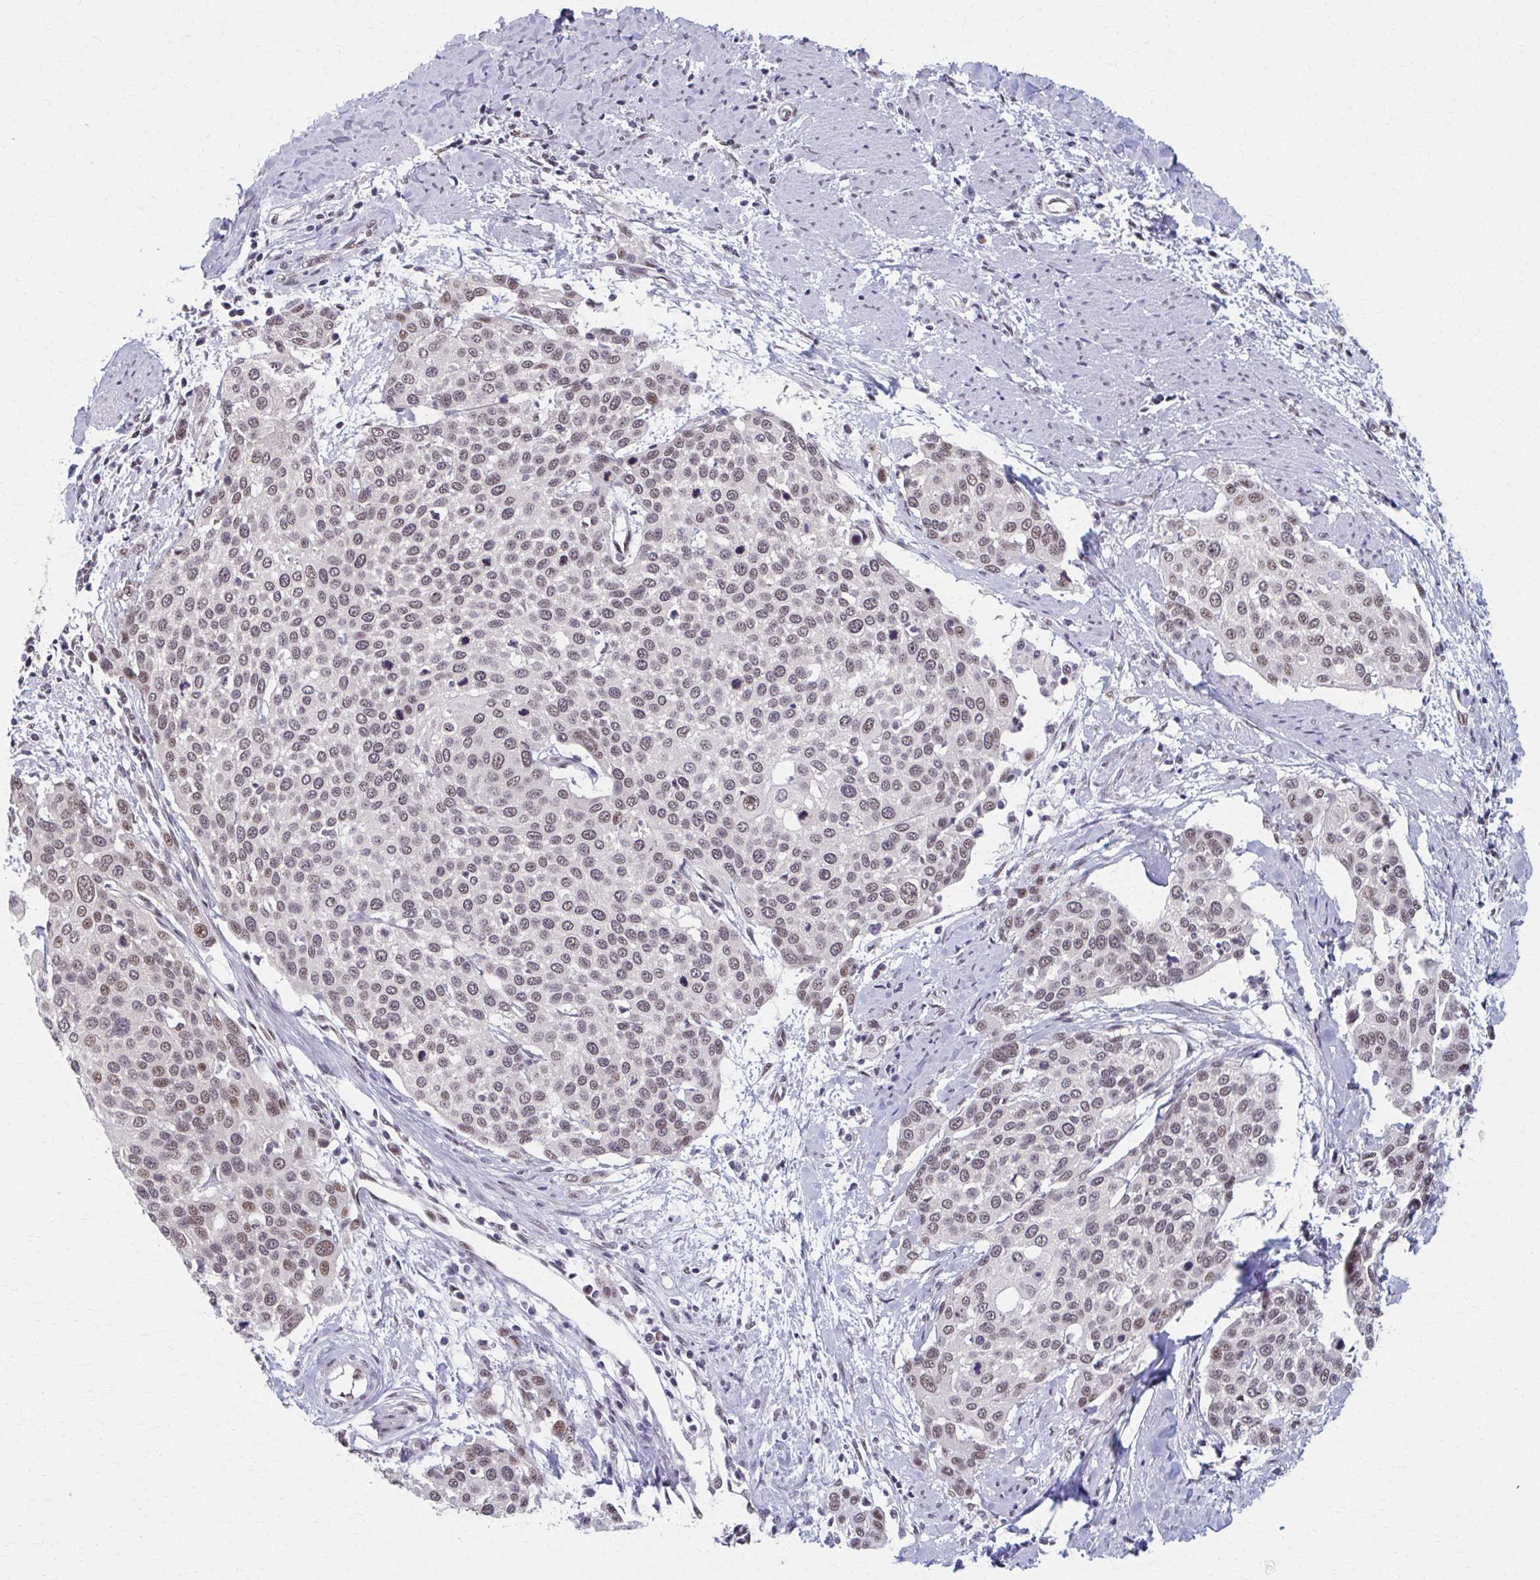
{"staining": {"intensity": "moderate", "quantity": "25%-75%", "location": "nuclear"}, "tissue": "cervical cancer", "cell_type": "Tumor cells", "image_type": "cancer", "snomed": [{"axis": "morphology", "description": "Squamous cell carcinoma, NOS"}, {"axis": "topography", "description": "Cervix"}], "caption": "About 25%-75% of tumor cells in cervical squamous cell carcinoma display moderate nuclear protein staining as visualized by brown immunohistochemical staining.", "gene": "SETBP1", "patient": {"sex": "female", "age": 44}}